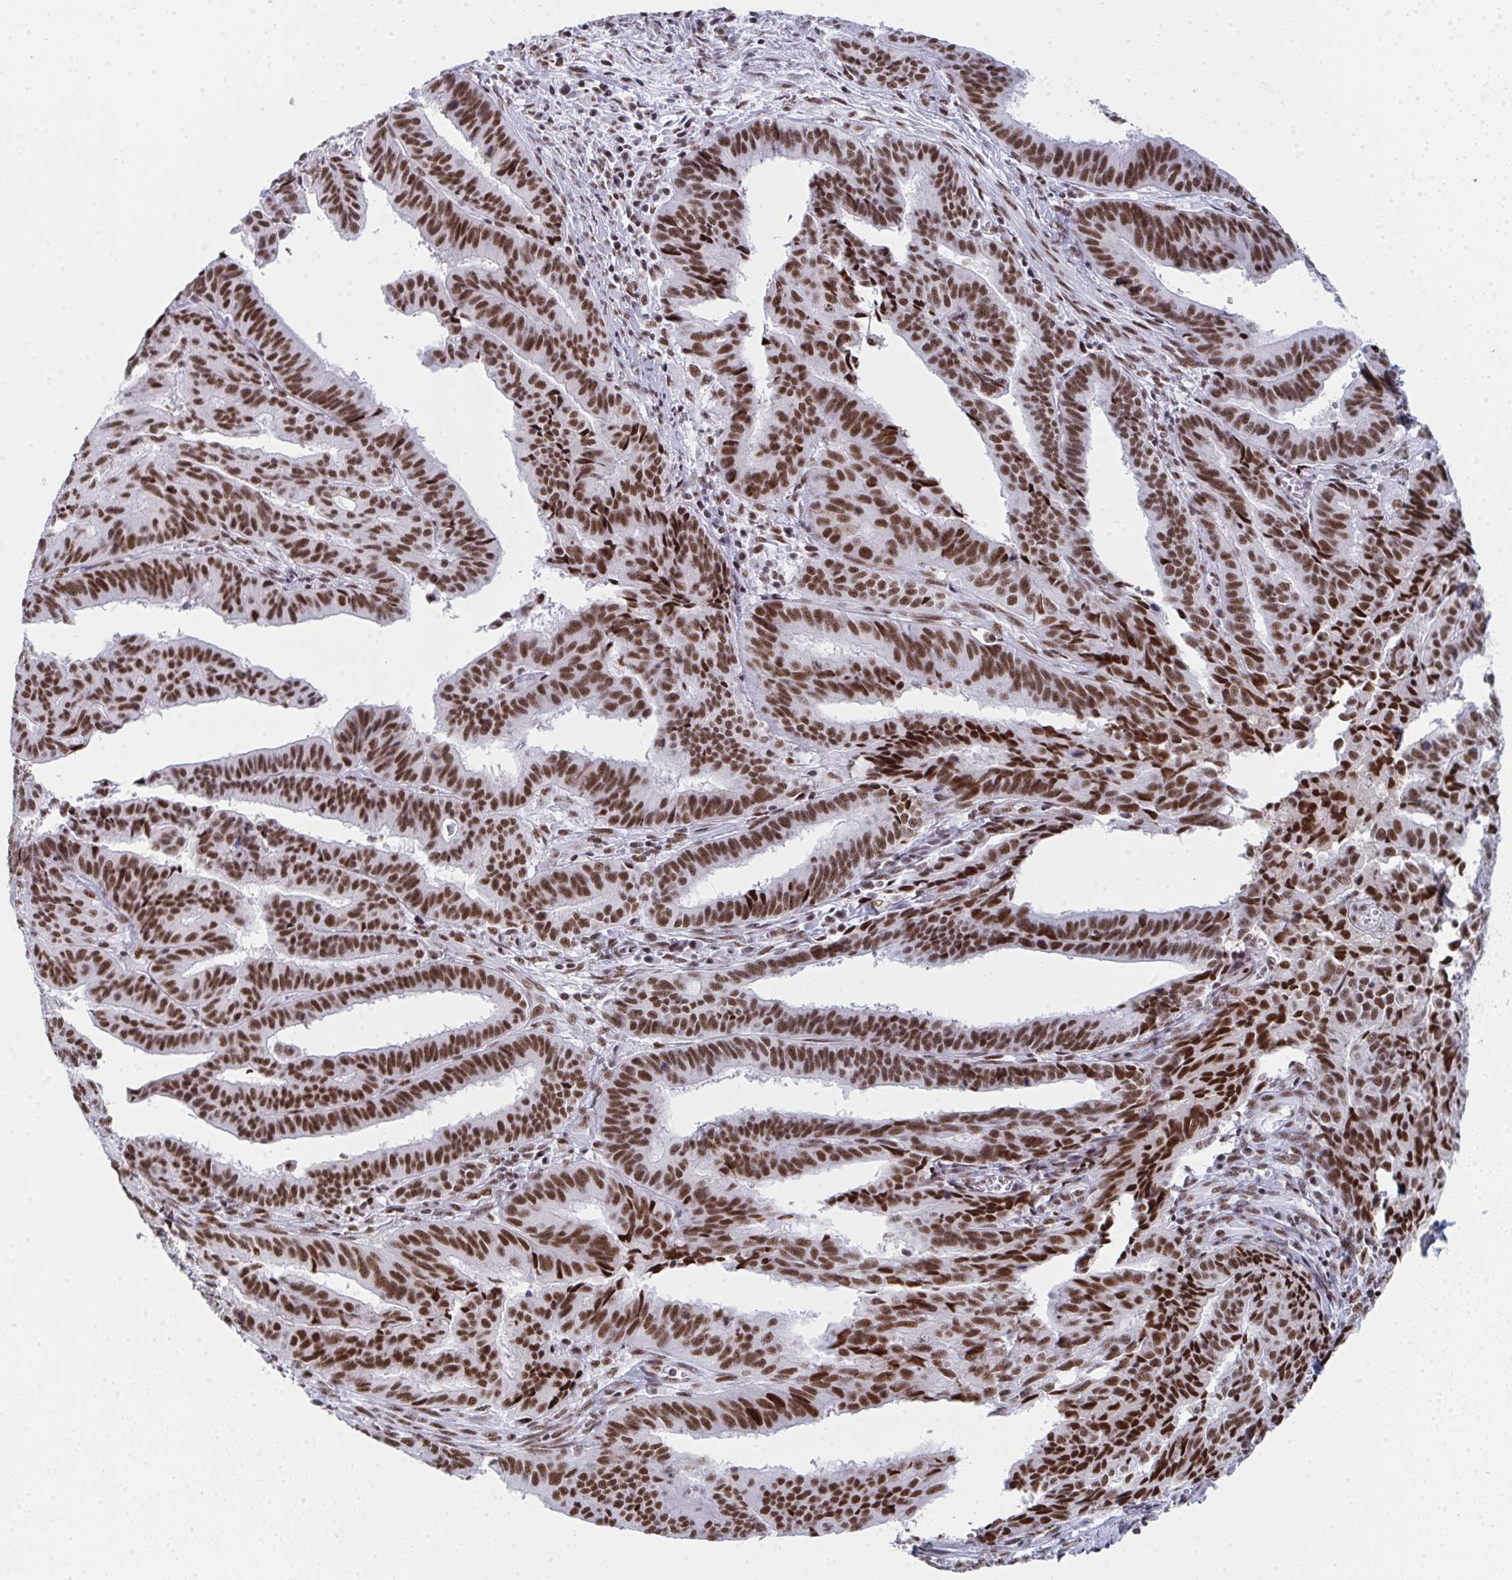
{"staining": {"intensity": "strong", "quantity": ">75%", "location": "nuclear"}, "tissue": "endometrial cancer", "cell_type": "Tumor cells", "image_type": "cancer", "snomed": [{"axis": "morphology", "description": "Adenocarcinoma, NOS"}, {"axis": "topography", "description": "Endometrium"}], "caption": "A micrograph showing strong nuclear expression in about >75% of tumor cells in adenocarcinoma (endometrial), as visualized by brown immunohistochemical staining.", "gene": "SNRNP70", "patient": {"sex": "female", "age": 65}}